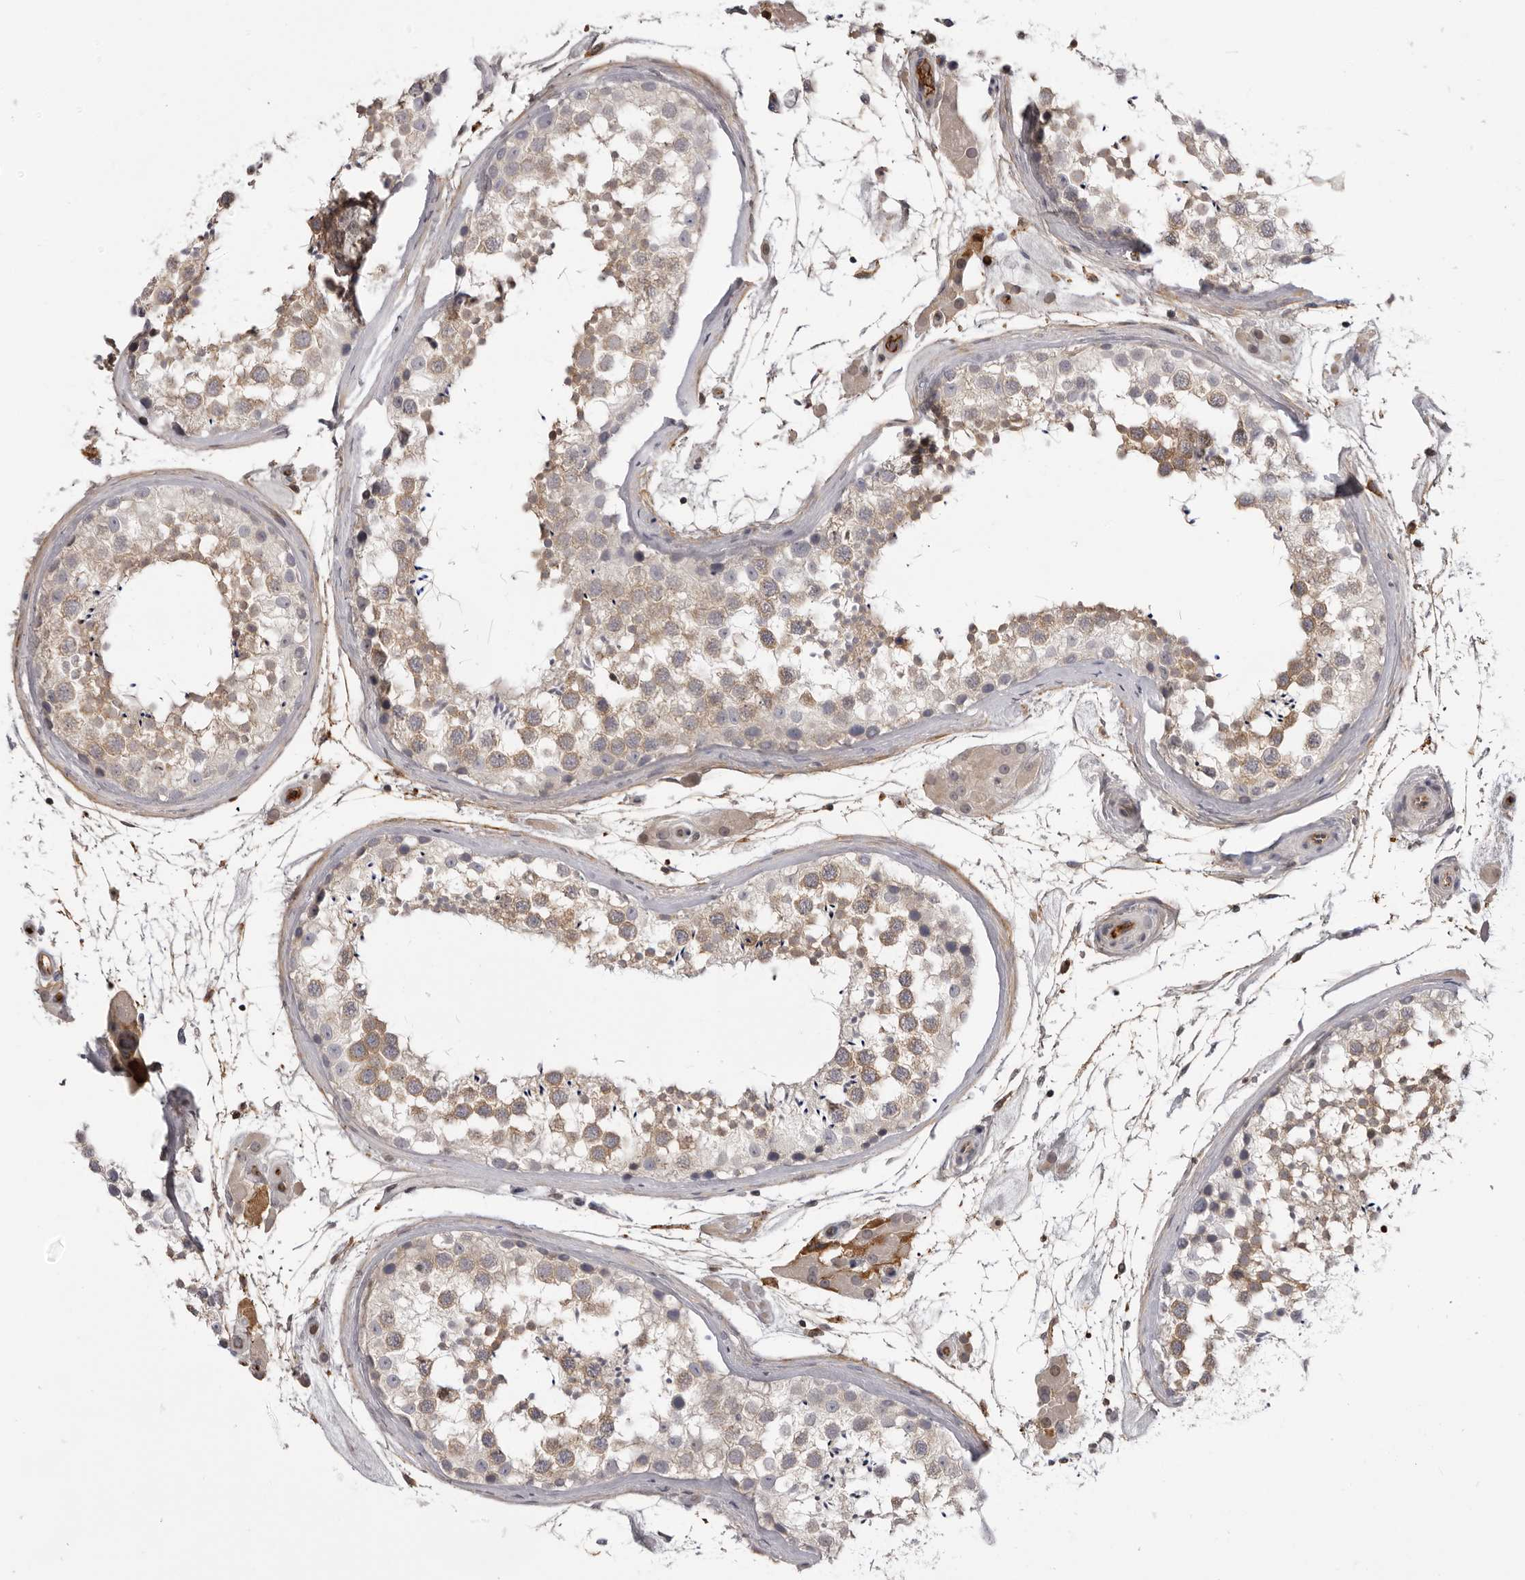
{"staining": {"intensity": "moderate", "quantity": "<25%", "location": "cytoplasmic/membranous,nuclear"}, "tissue": "testis", "cell_type": "Cells in seminiferous ducts", "image_type": "normal", "snomed": [{"axis": "morphology", "description": "Normal tissue, NOS"}, {"axis": "topography", "description": "Testis"}], "caption": "The photomicrograph reveals staining of unremarkable testis, revealing moderate cytoplasmic/membranous,nuclear protein positivity (brown color) within cells in seminiferous ducts. (DAB IHC, brown staining for protein, blue staining for nuclei).", "gene": "PLEKHF2", "patient": {"sex": "male", "age": 46}}